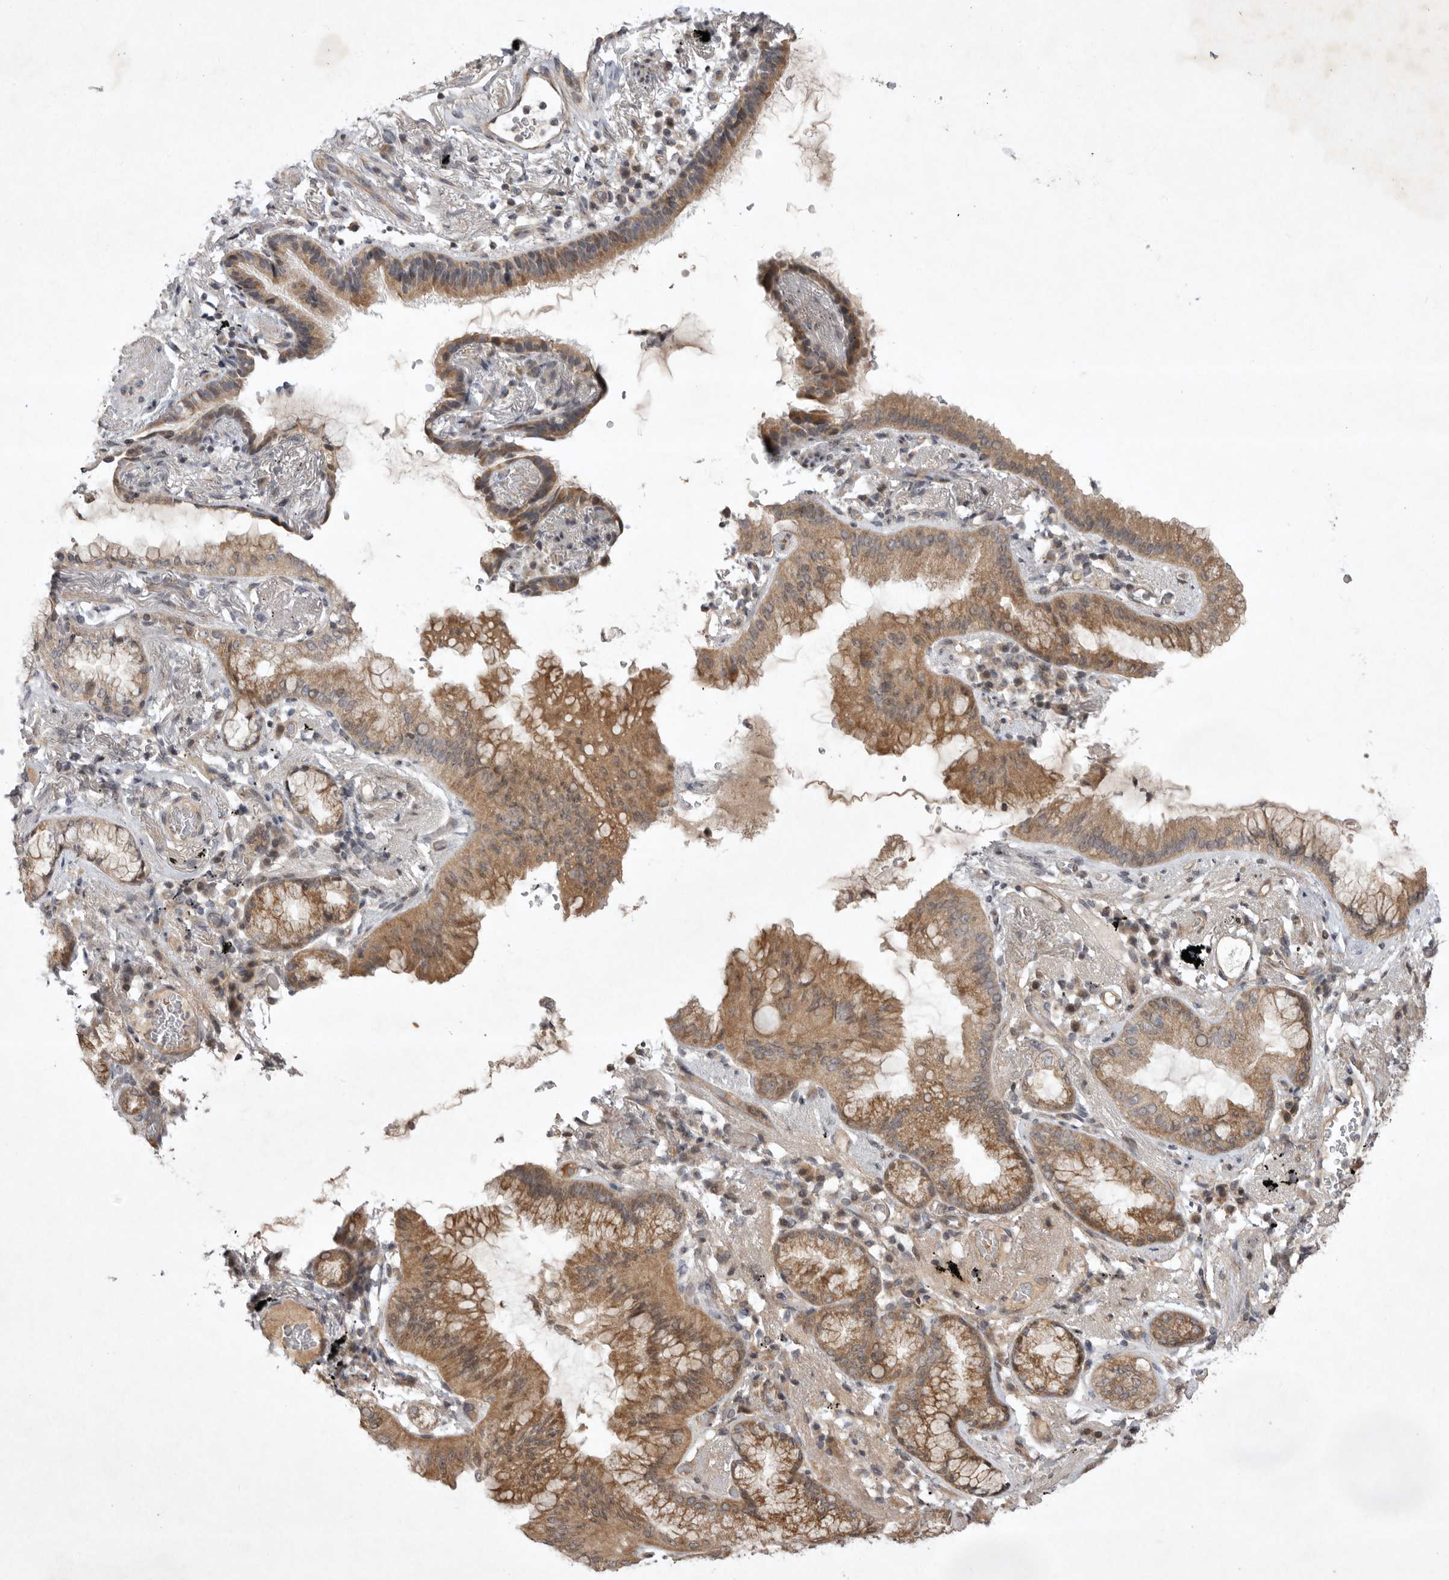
{"staining": {"intensity": "moderate", "quantity": ">75%", "location": "cytoplasmic/membranous"}, "tissue": "lung cancer", "cell_type": "Tumor cells", "image_type": "cancer", "snomed": [{"axis": "morphology", "description": "Adenocarcinoma, NOS"}, {"axis": "topography", "description": "Lung"}], "caption": "Tumor cells reveal medium levels of moderate cytoplasmic/membranous expression in approximately >75% of cells in human lung adenocarcinoma.", "gene": "EIF2AK1", "patient": {"sex": "female", "age": 70}}